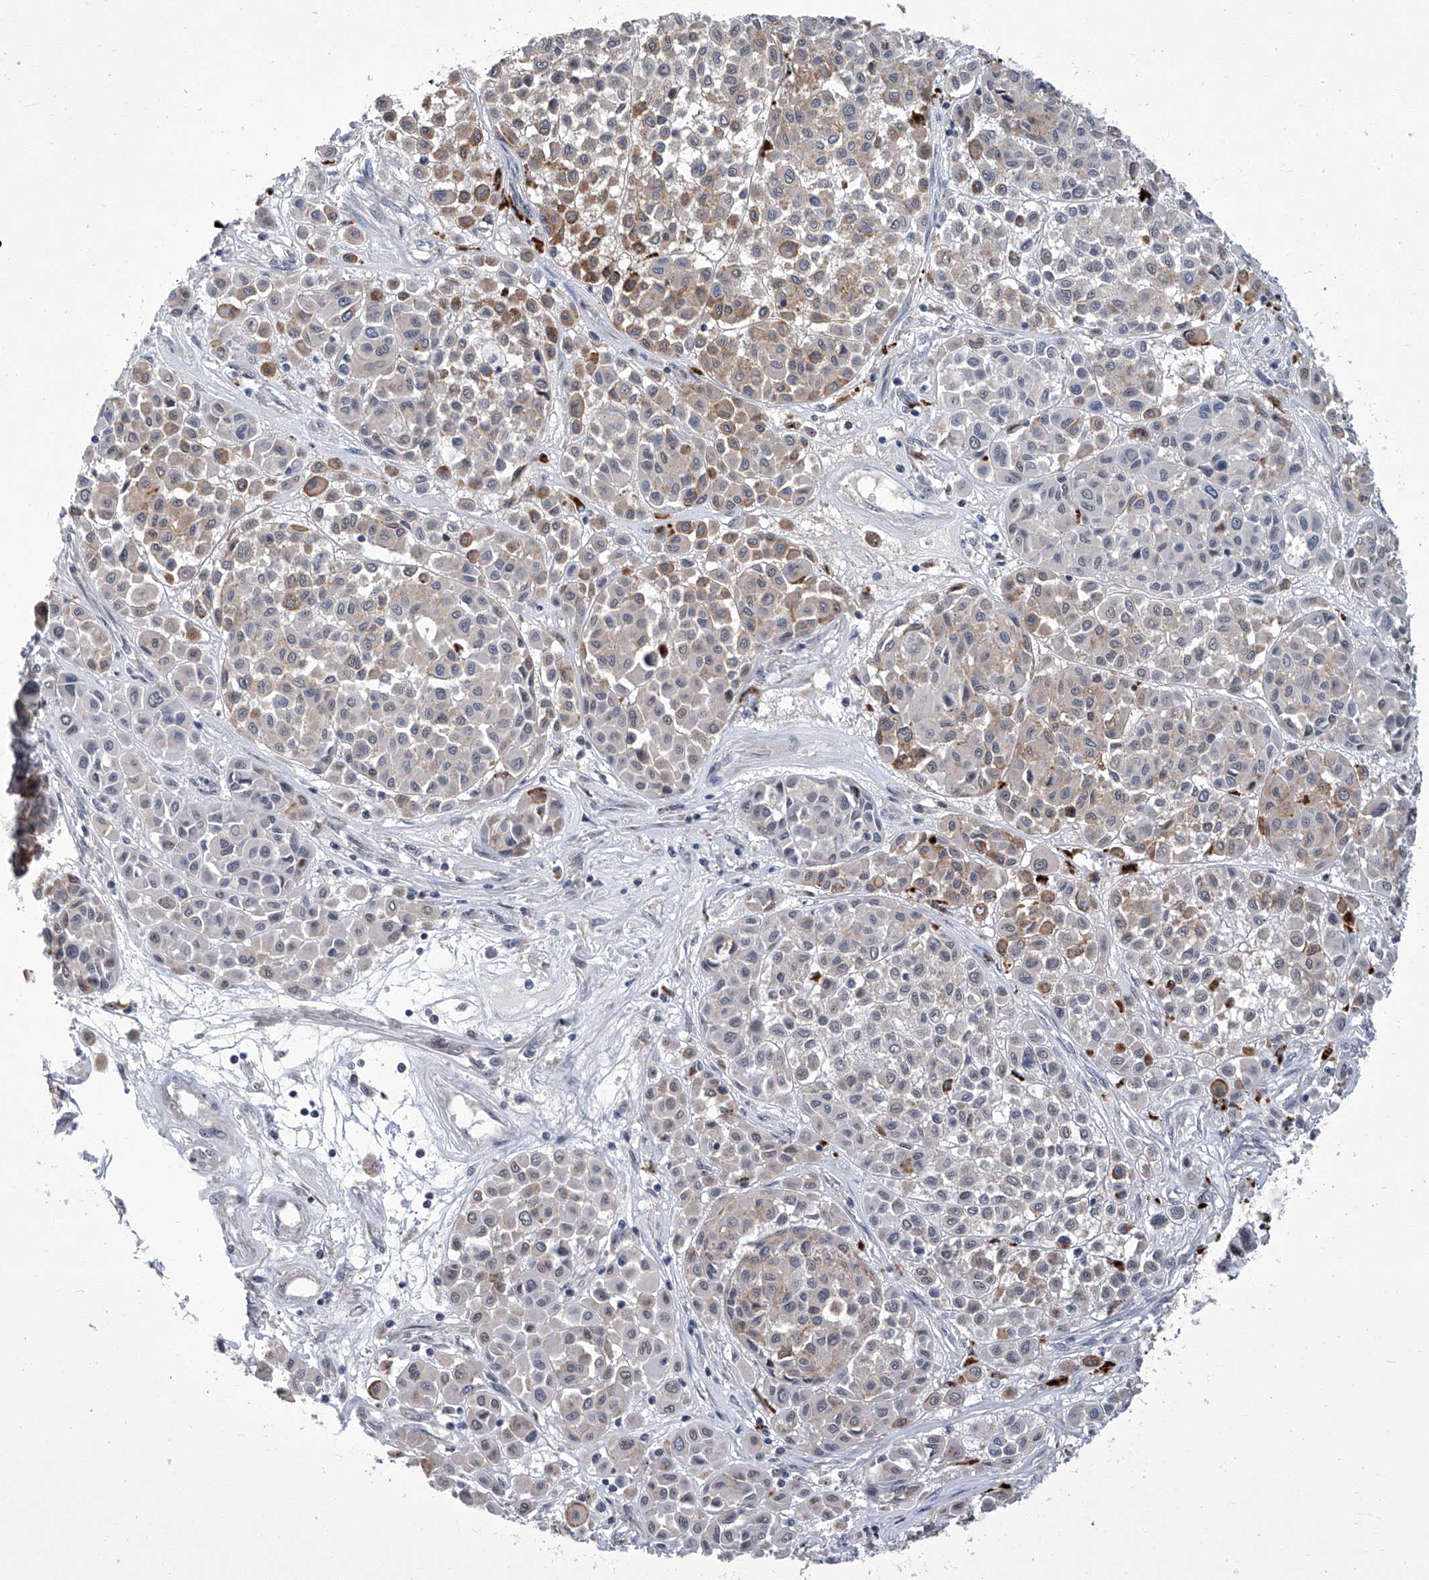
{"staining": {"intensity": "moderate", "quantity": "<25%", "location": "cytoplasmic/membranous"}, "tissue": "melanoma", "cell_type": "Tumor cells", "image_type": "cancer", "snomed": [{"axis": "morphology", "description": "Malignant melanoma, Metastatic site"}, {"axis": "topography", "description": "Soft tissue"}], "caption": "Protein expression analysis of melanoma exhibits moderate cytoplasmic/membranous staining in about <25% of tumor cells. (Stains: DAB in brown, nuclei in blue, Microscopy: brightfield microscopy at high magnification).", "gene": "CMTR1", "patient": {"sex": "male", "age": 41}}